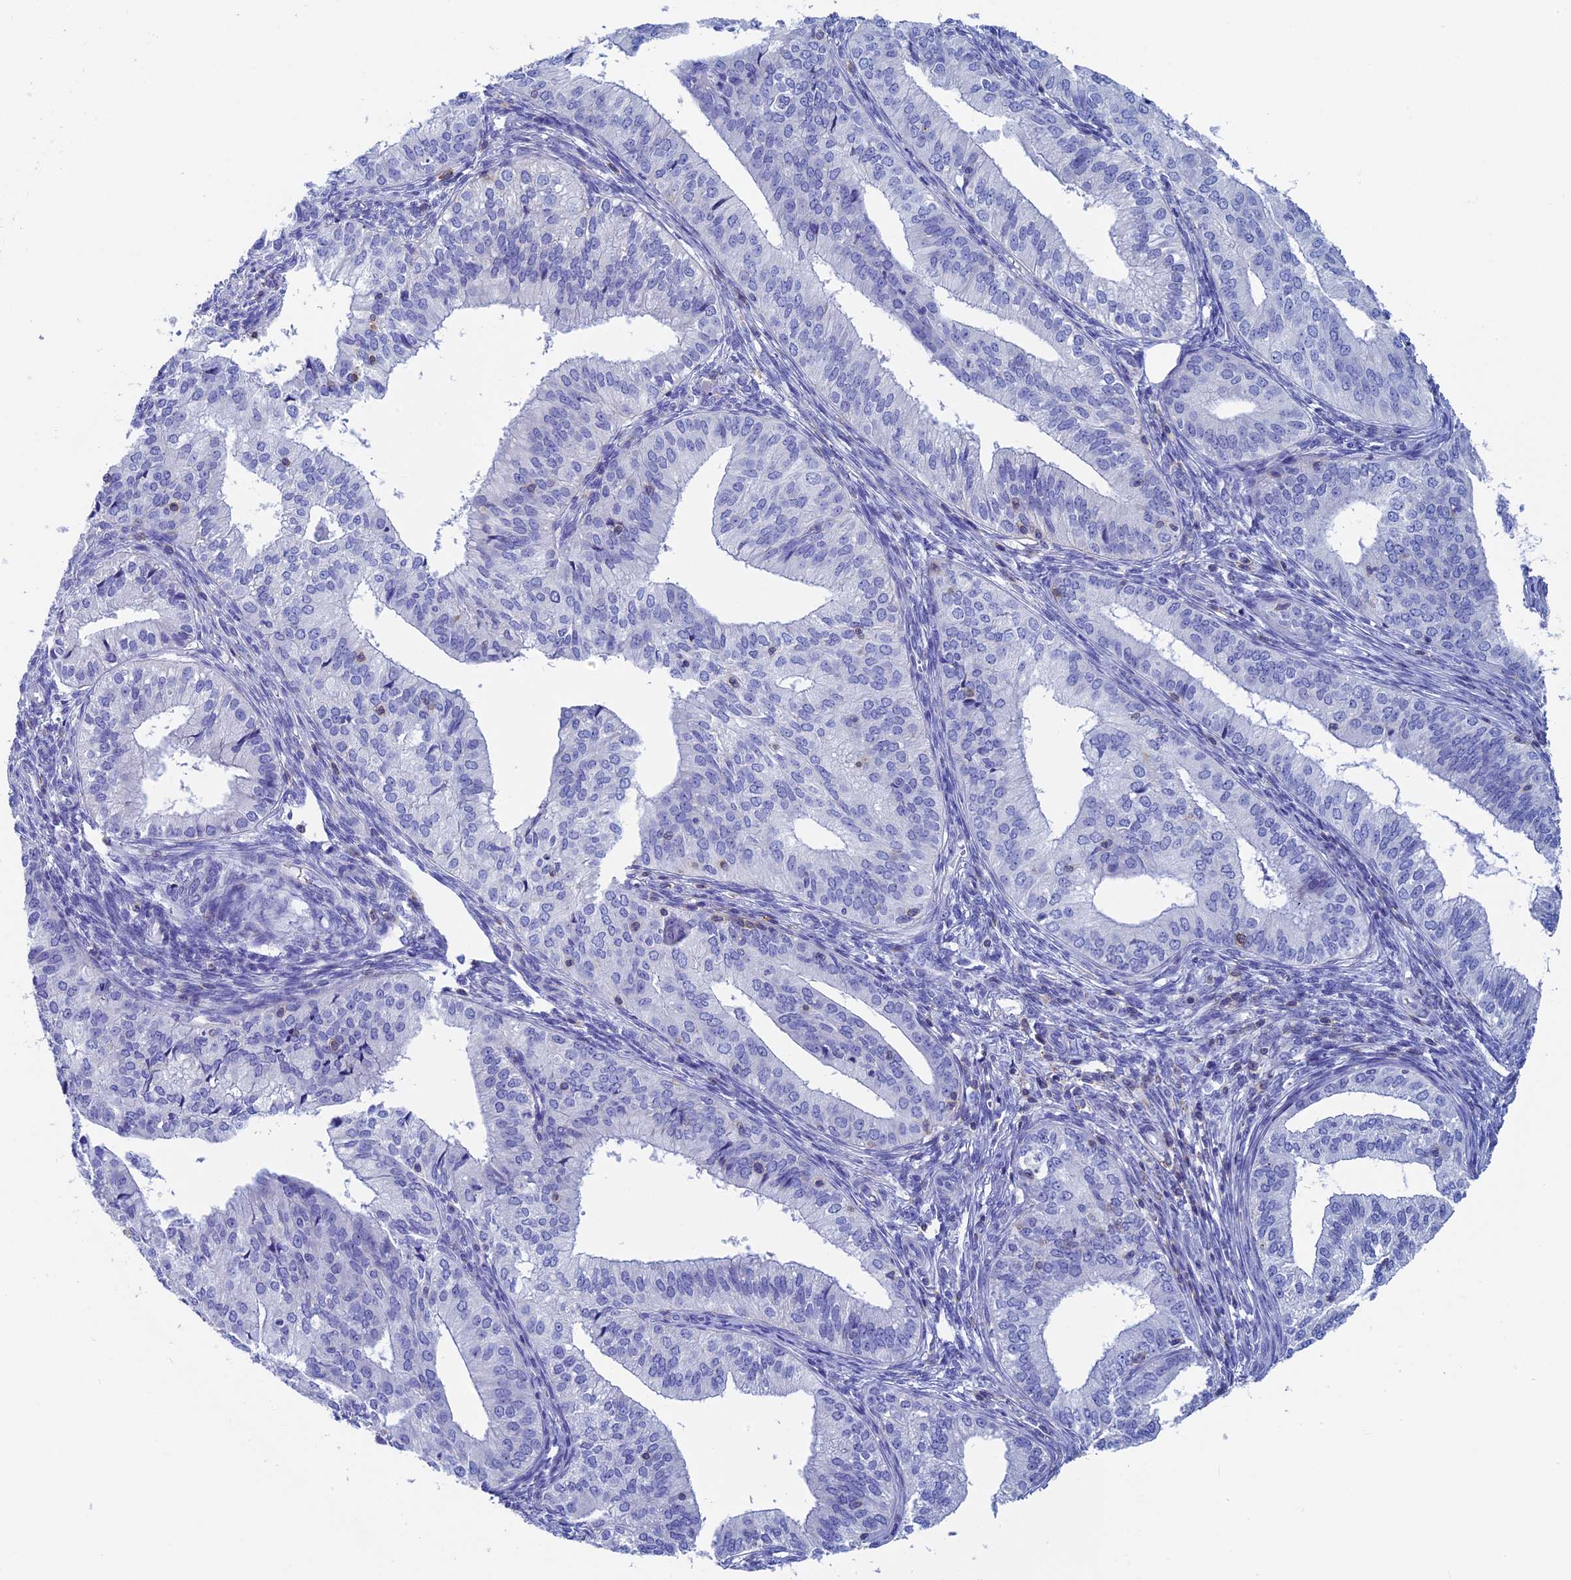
{"staining": {"intensity": "negative", "quantity": "none", "location": "none"}, "tissue": "endometrial cancer", "cell_type": "Tumor cells", "image_type": "cancer", "snomed": [{"axis": "morphology", "description": "Adenocarcinoma, NOS"}, {"axis": "topography", "description": "Endometrium"}], "caption": "This is an immunohistochemistry photomicrograph of endometrial cancer (adenocarcinoma). There is no positivity in tumor cells.", "gene": "SEPTIN1", "patient": {"sex": "female", "age": 50}}